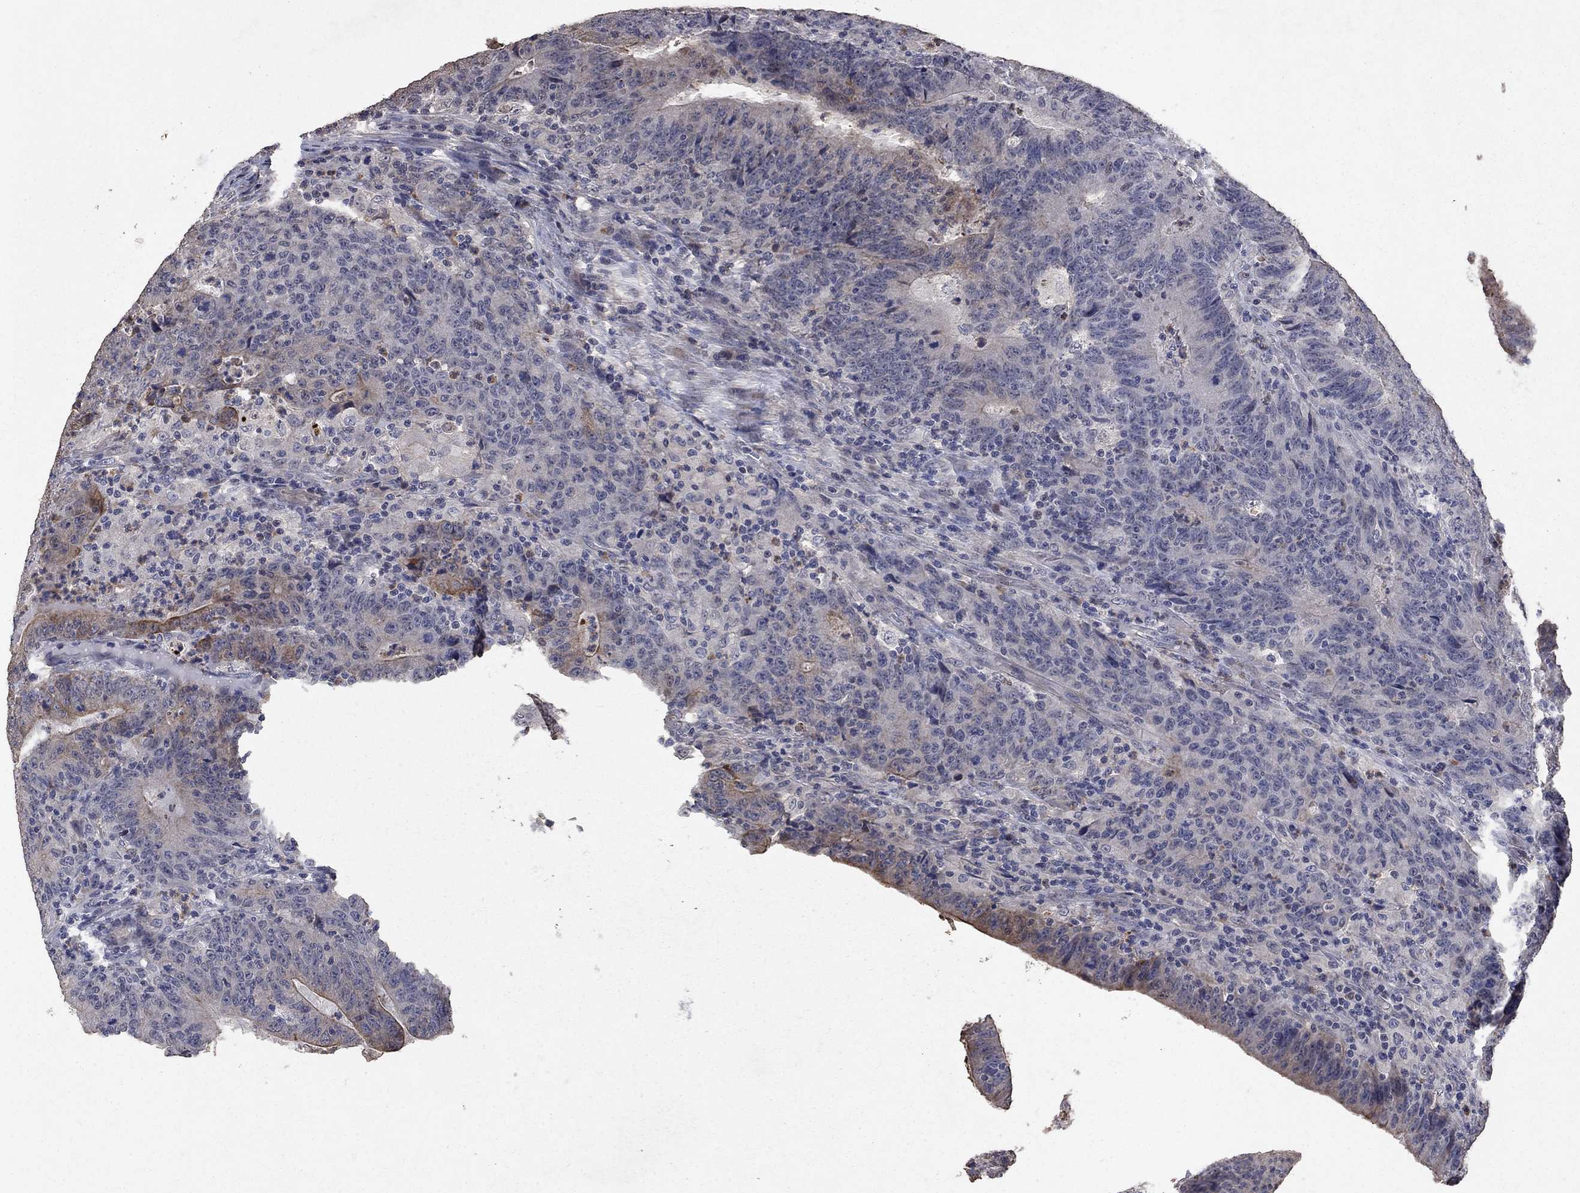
{"staining": {"intensity": "moderate", "quantity": "<25%", "location": "cytoplasmic/membranous"}, "tissue": "colorectal cancer", "cell_type": "Tumor cells", "image_type": "cancer", "snomed": [{"axis": "morphology", "description": "Adenocarcinoma, NOS"}, {"axis": "topography", "description": "Colon"}], "caption": "A photomicrograph of human colorectal cancer stained for a protein displays moderate cytoplasmic/membranous brown staining in tumor cells. The protein is stained brown, and the nuclei are stained in blue (DAB IHC with brightfield microscopy, high magnification).", "gene": "CHST5", "patient": {"sex": "female", "age": 75}}